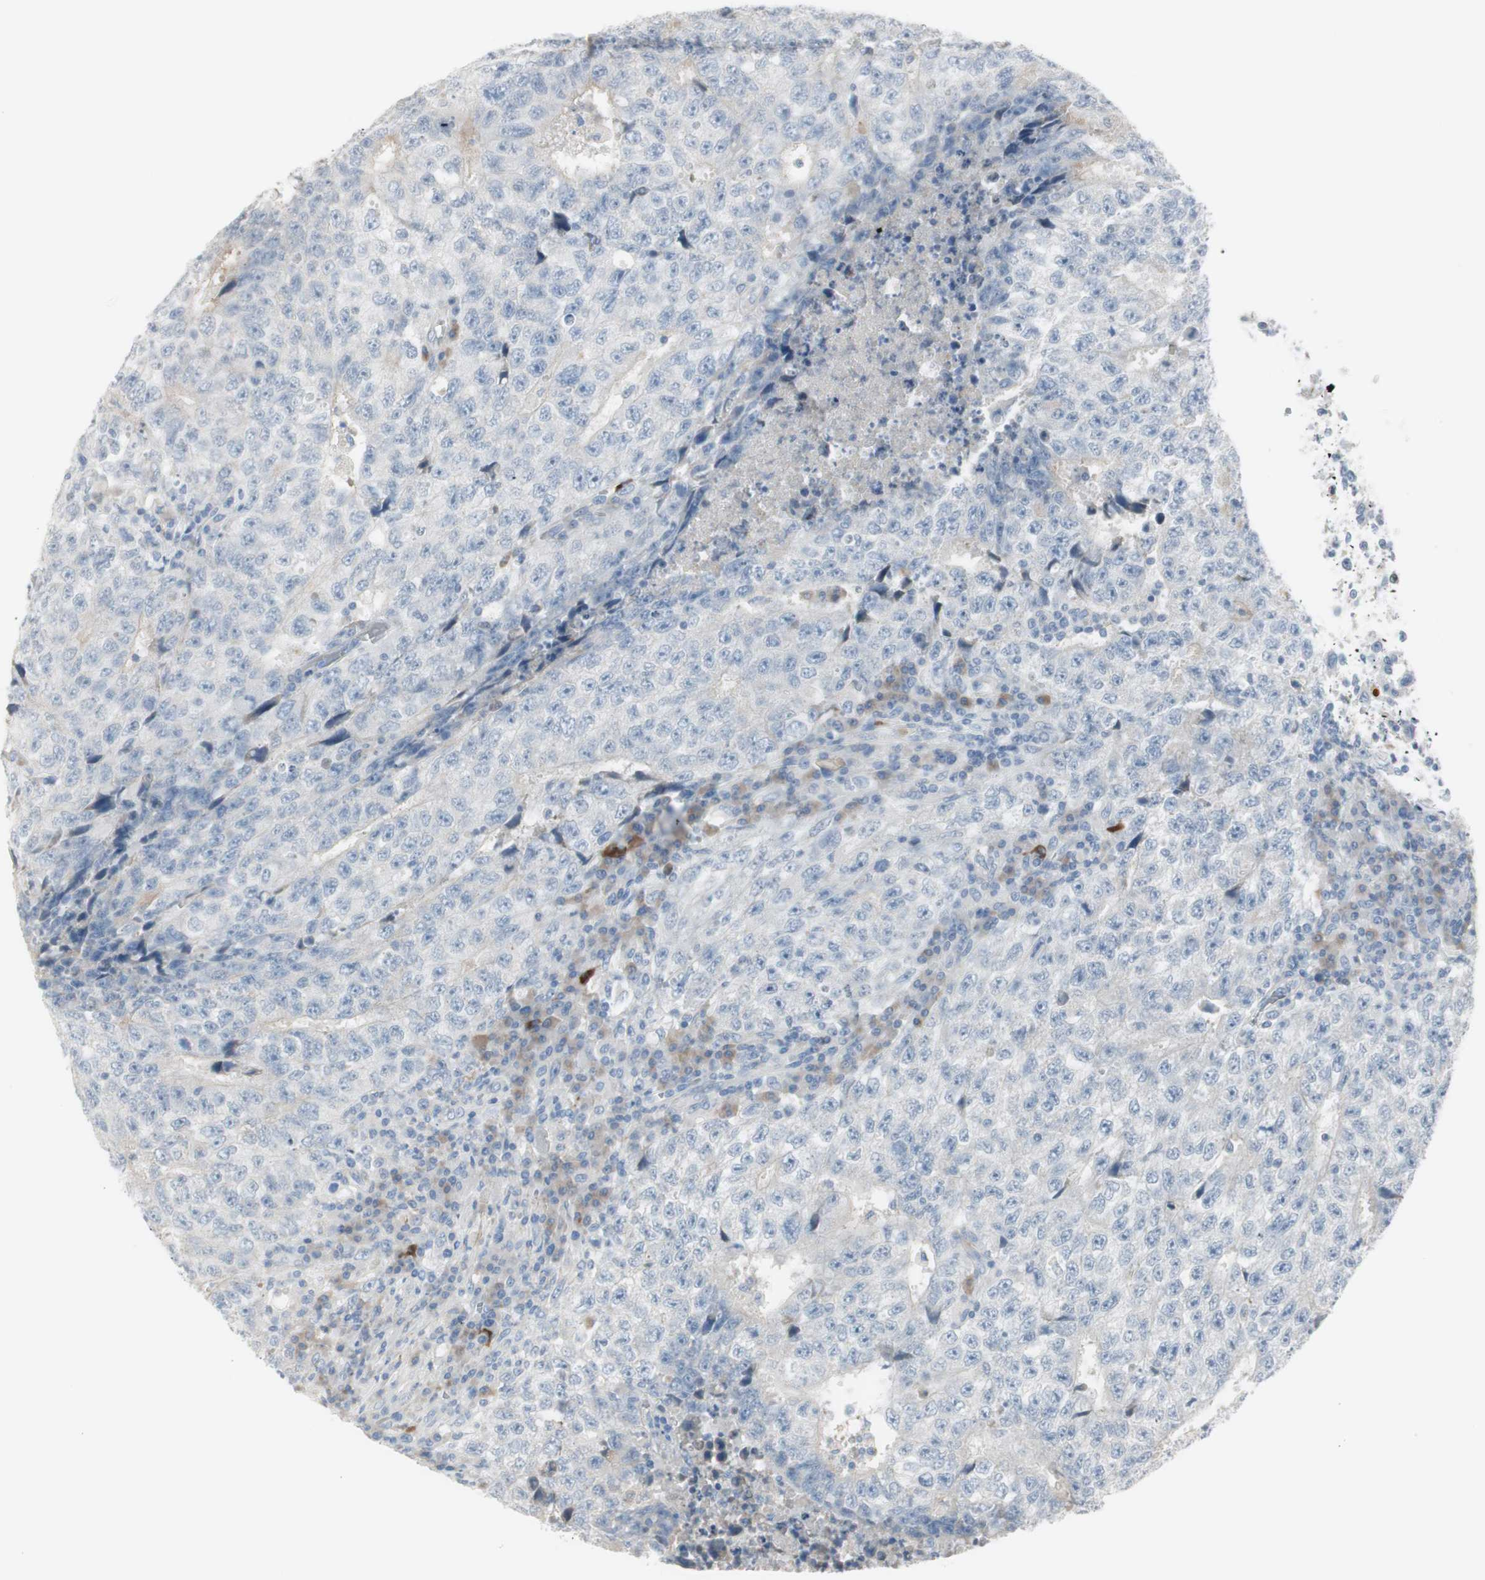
{"staining": {"intensity": "negative", "quantity": "none", "location": "none"}, "tissue": "testis cancer", "cell_type": "Tumor cells", "image_type": "cancer", "snomed": [{"axis": "morphology", "description": "Necrosis, NOS"}, {"axis": "morphology", "description": "Carcinoma, Embryonal, NOS"}, {"axis": "topography", "description": "Testis"}], "caption": "This histopathology image is of testis cancer stained with immunohistochemistry (IHC) to label a protein in brown with the nuclei are counter-stained blue. There is no positivity in tumor cells.", "gene": "CACNA2D1", "patient": {"sex": "male", "age": 19}}